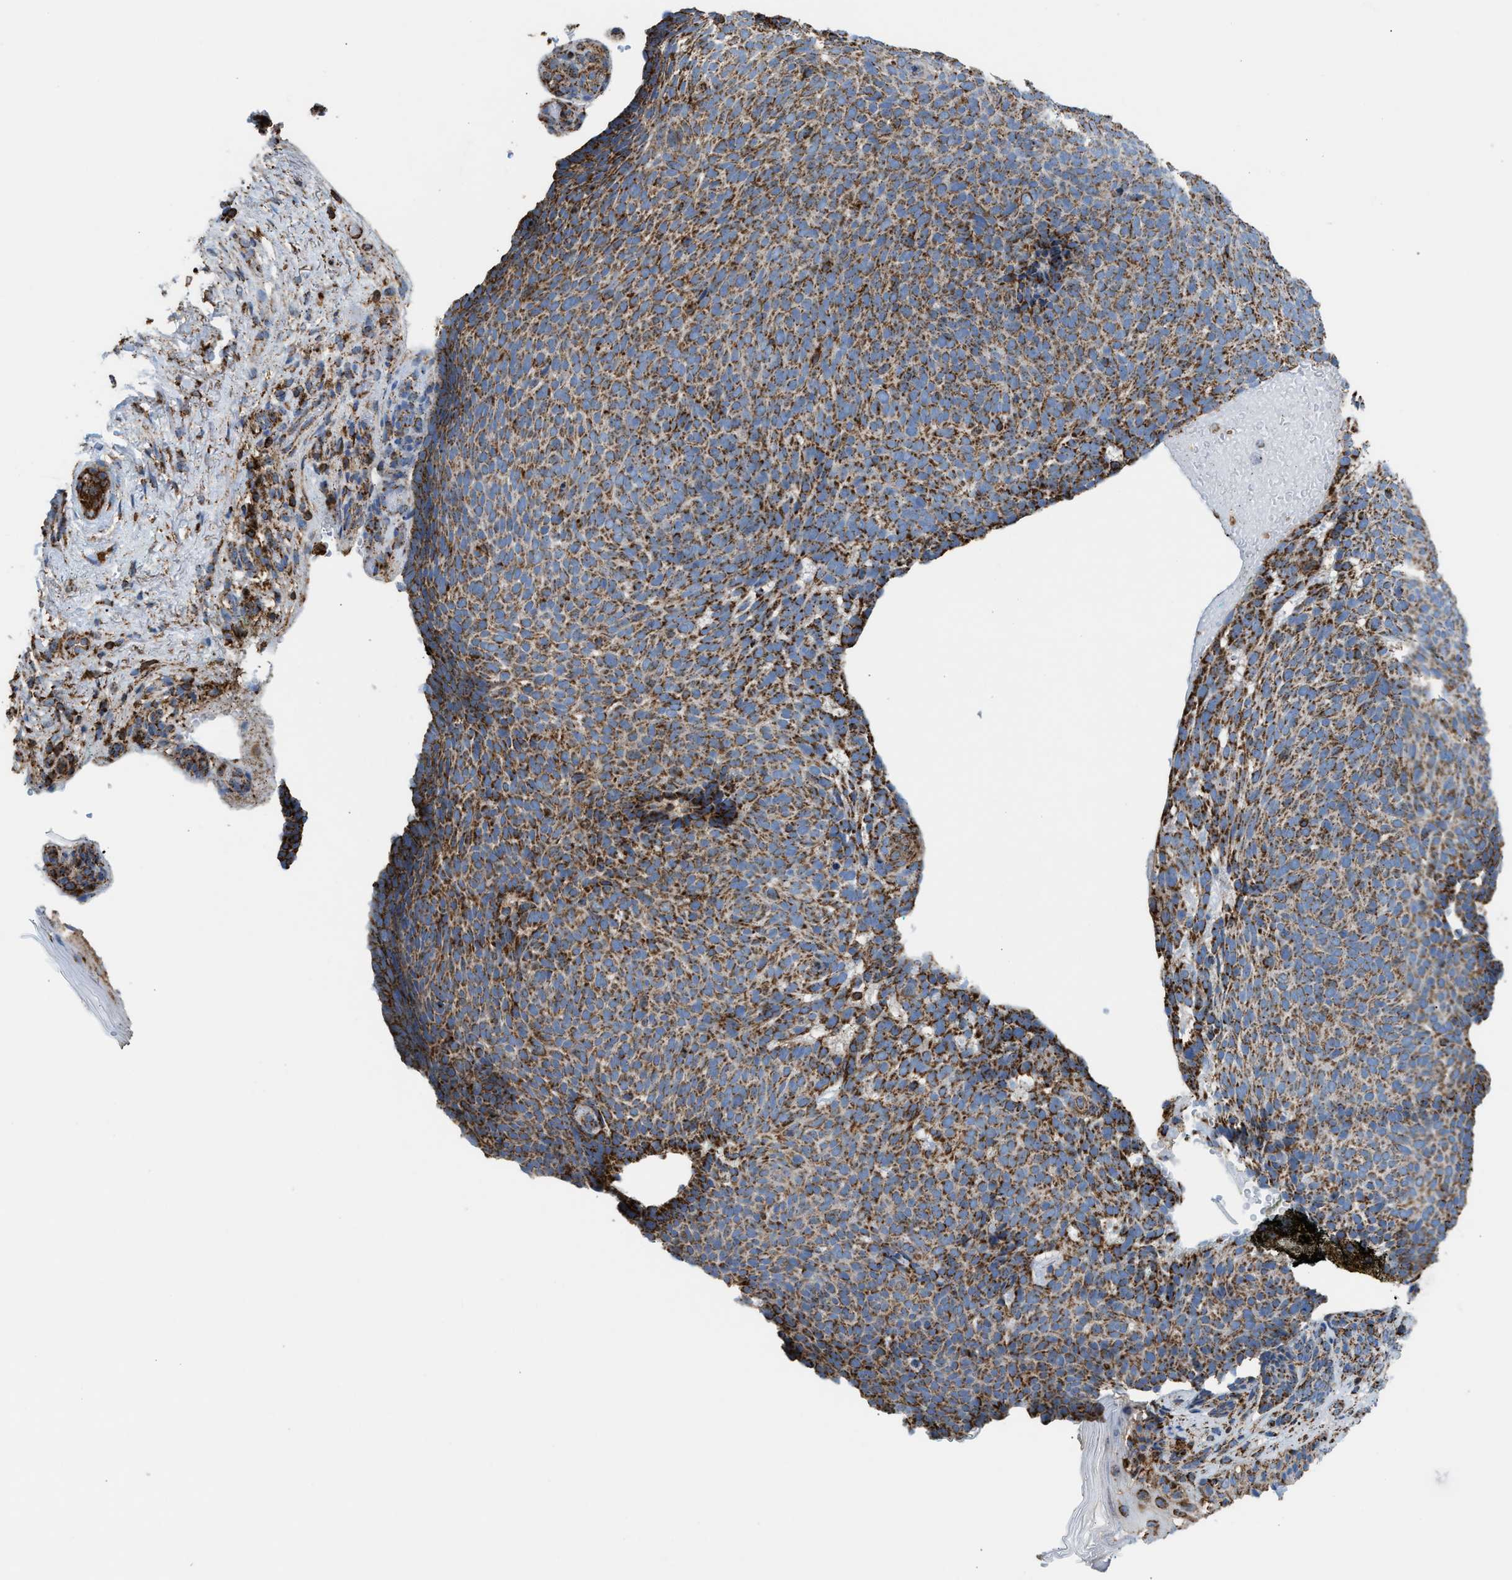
{"staining": {"intensity": "moderate", "quantity": ">75%", "location": "cytoplasmic/membranous"}, "tissue": "skin cancer", "cell_type": "Tumor cells", "image_type": "cancer", "snomed": [{"axis": "morphology", "description": "Basal cell carcinoma"}, {"axis": "topography", "description": "Skin"}], "caption": "A photomicrograph of human skin cancer stained for a protein displays moderate cytoplasmic/membranous brown staining in tumor cells.", "gene": "ECHS1", "patient": {"sex": "male", "age": 61}}